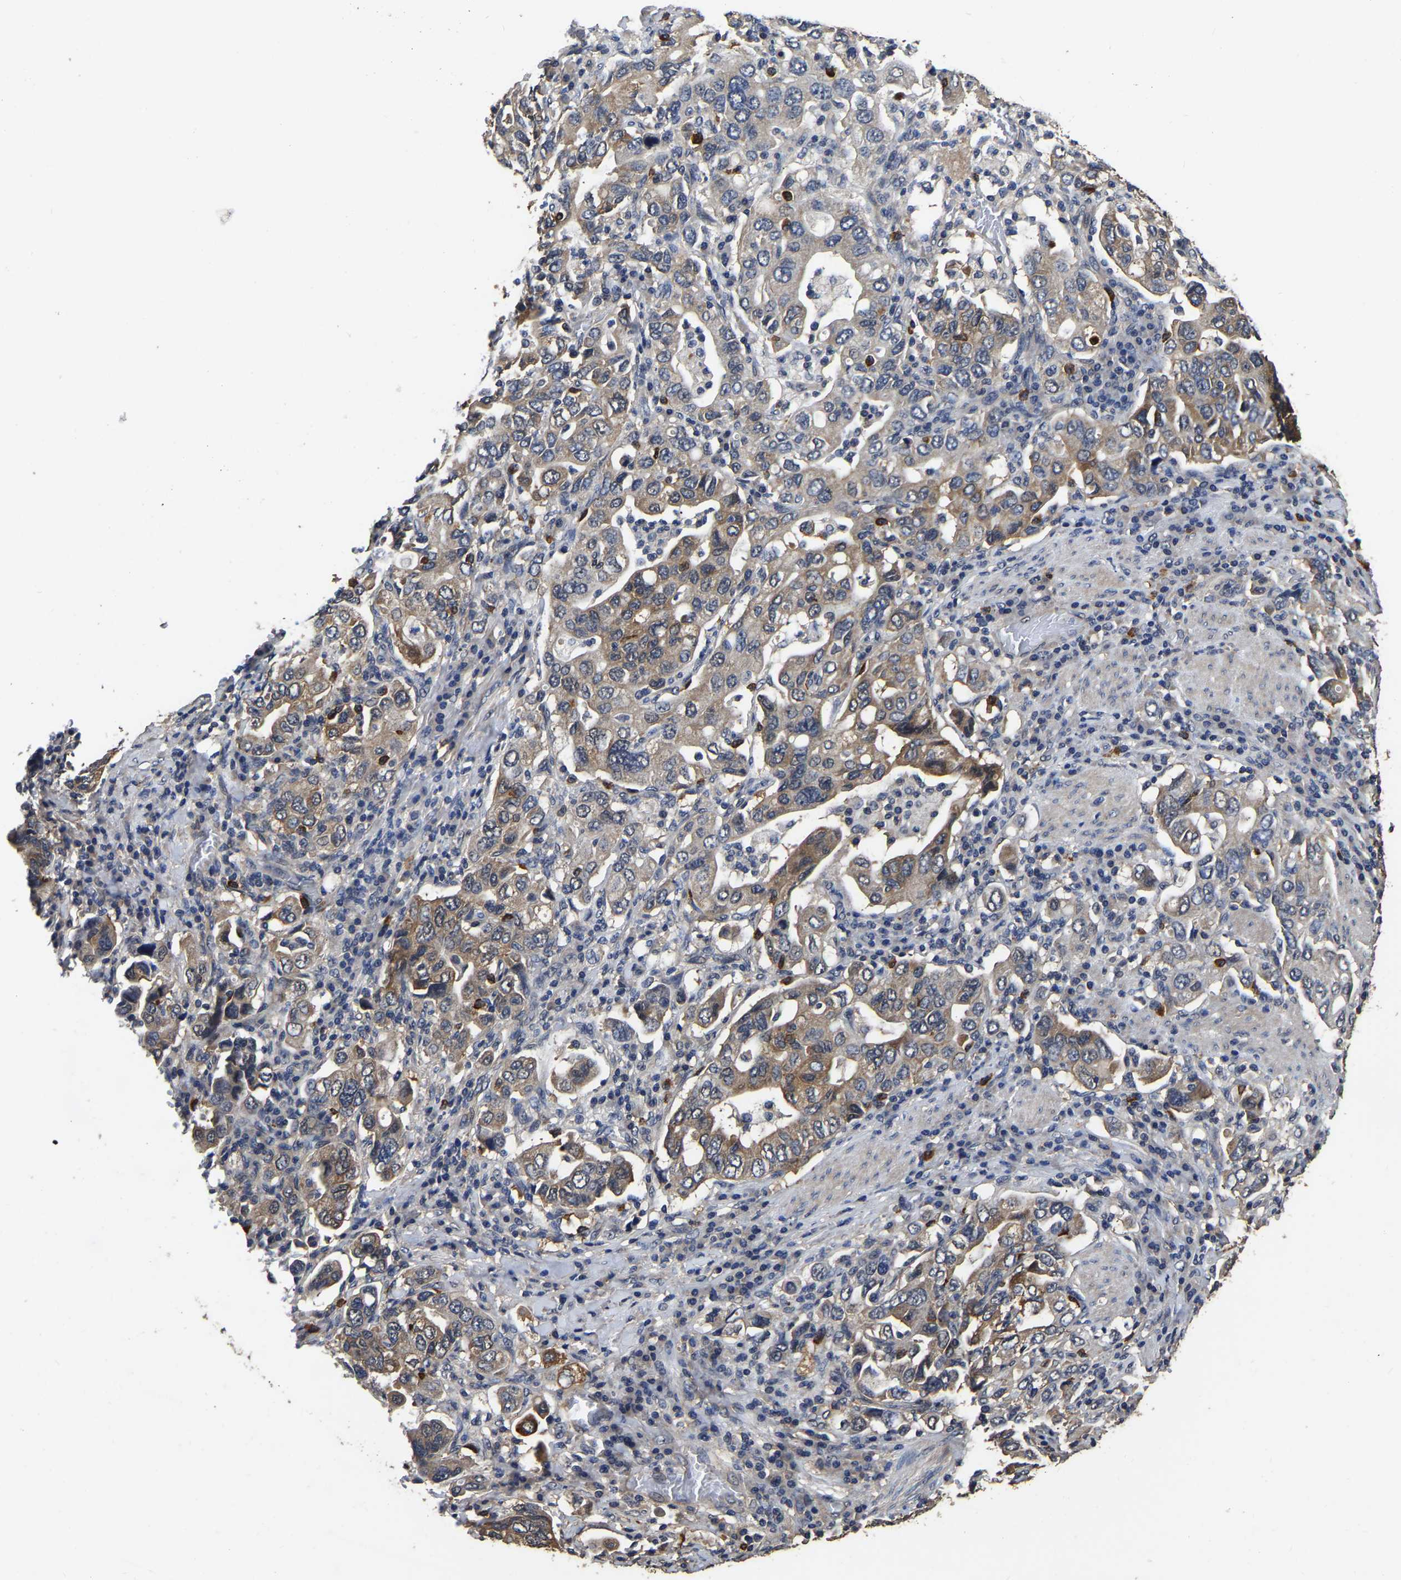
{"staining": {"intensity": "moderate", "quantity": ">75%", "location": "cytoplasmic/membranous"}, "tissue": "stomach cancer", "cell_type": "Tumor cells", "image_type": "cancer", "snomed": [{"axis": "morphology", "description": "Adenocarcinoma, NOS"}, {"axis": "topography", "description": "Stomach, upper"}], "caption": "A photomicrograph of stomach adenocarcinoma stained for a protein demonstrates moderate cytoplasmic/membranous brown staining in tumor cells. The staining was performed using DAB (3,3'-diaminobenzidine), with brown indicating positive protein expression. Nuclei are stained blue with hematoxylin.", "gene": "STK32C", "patient": {"sex": "male", "age": 62}}